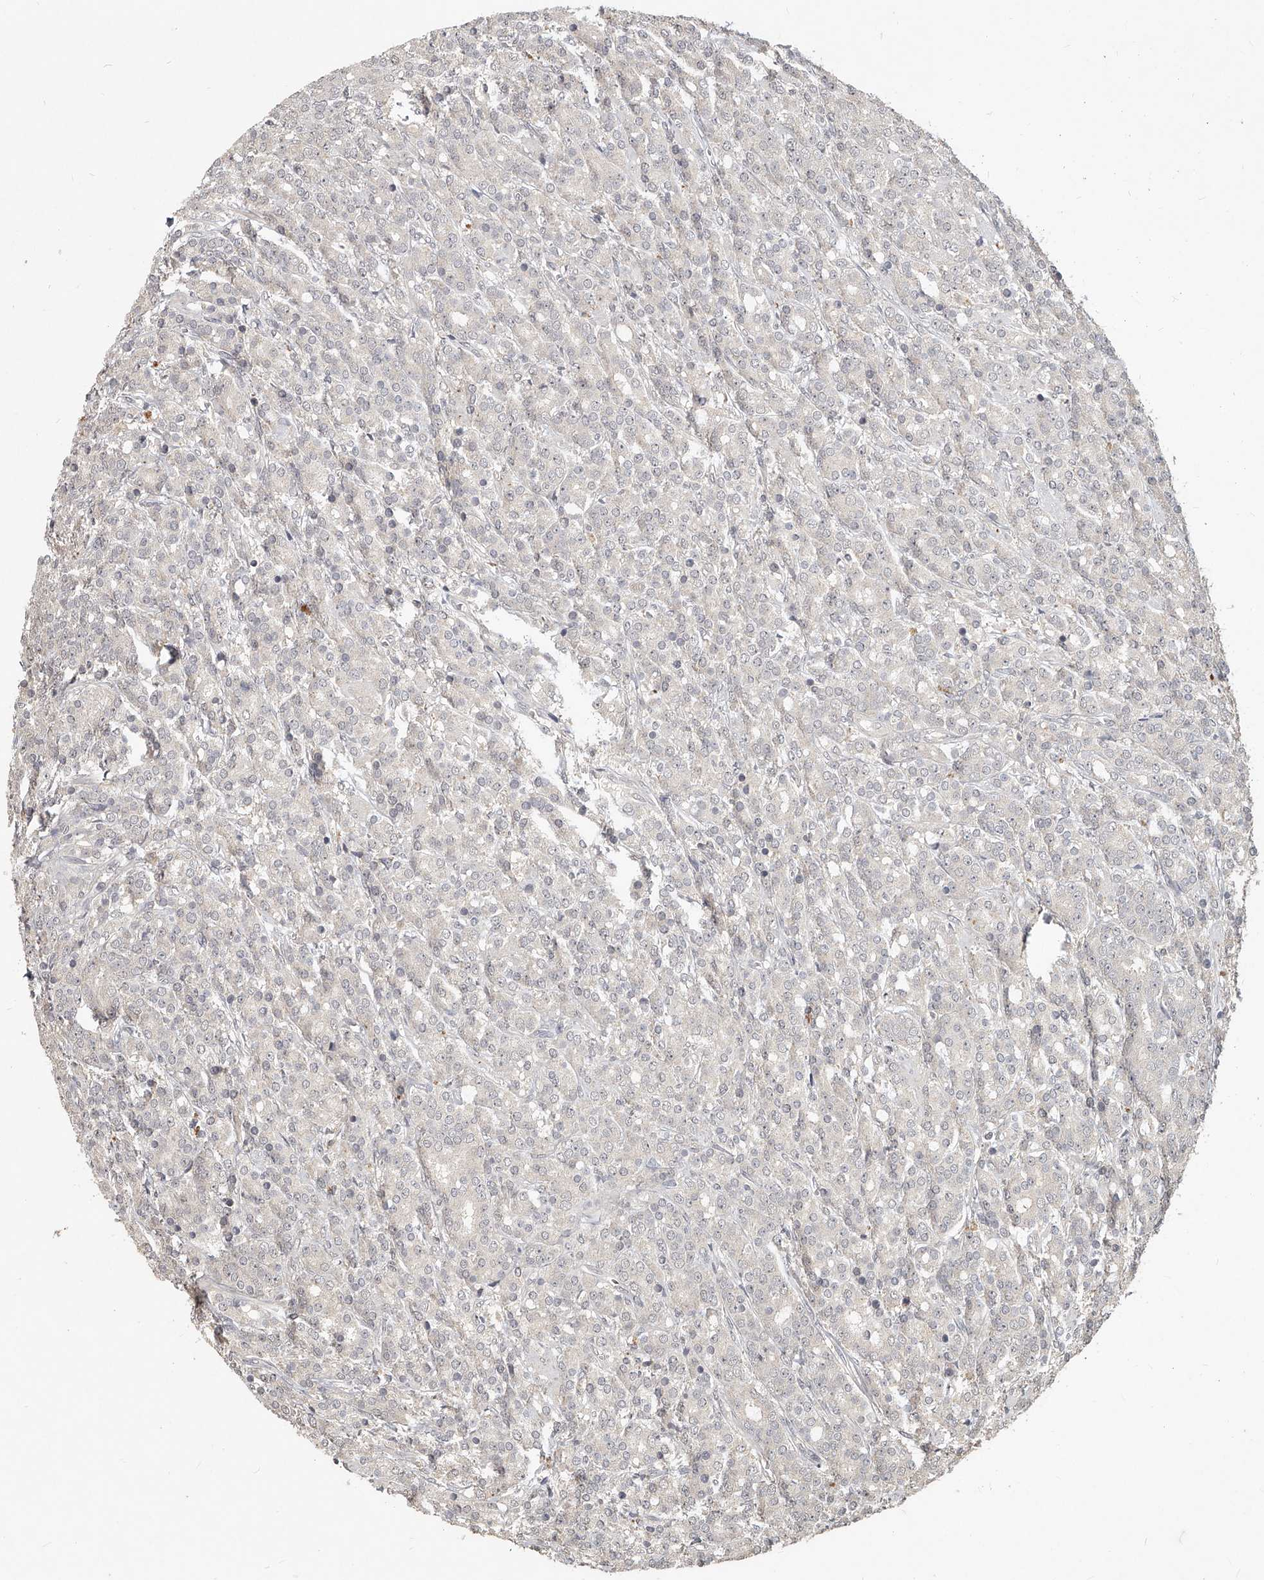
{"staining": {"intensity": "negative", "quantity": "none", "location": "none"}, "tissue": "prostate cancer", "cell_type": "Tumor cells", "image_type": "cancer", "snomed": [{"axis": "morphology", "description": "Adenocarcinoma, High grade"}, {"axis": "topography", "description": "Prostate"}], "caption": "This is a image of IHC staining of adenocarcinoma (high-grade) (prostate), which shows no staining in tumor cells. (Immunohistochemistry, brightfield microscopy, high magnification).", "gene": "SLC37A1", "patient": {"sex": "male", "age": 62}}